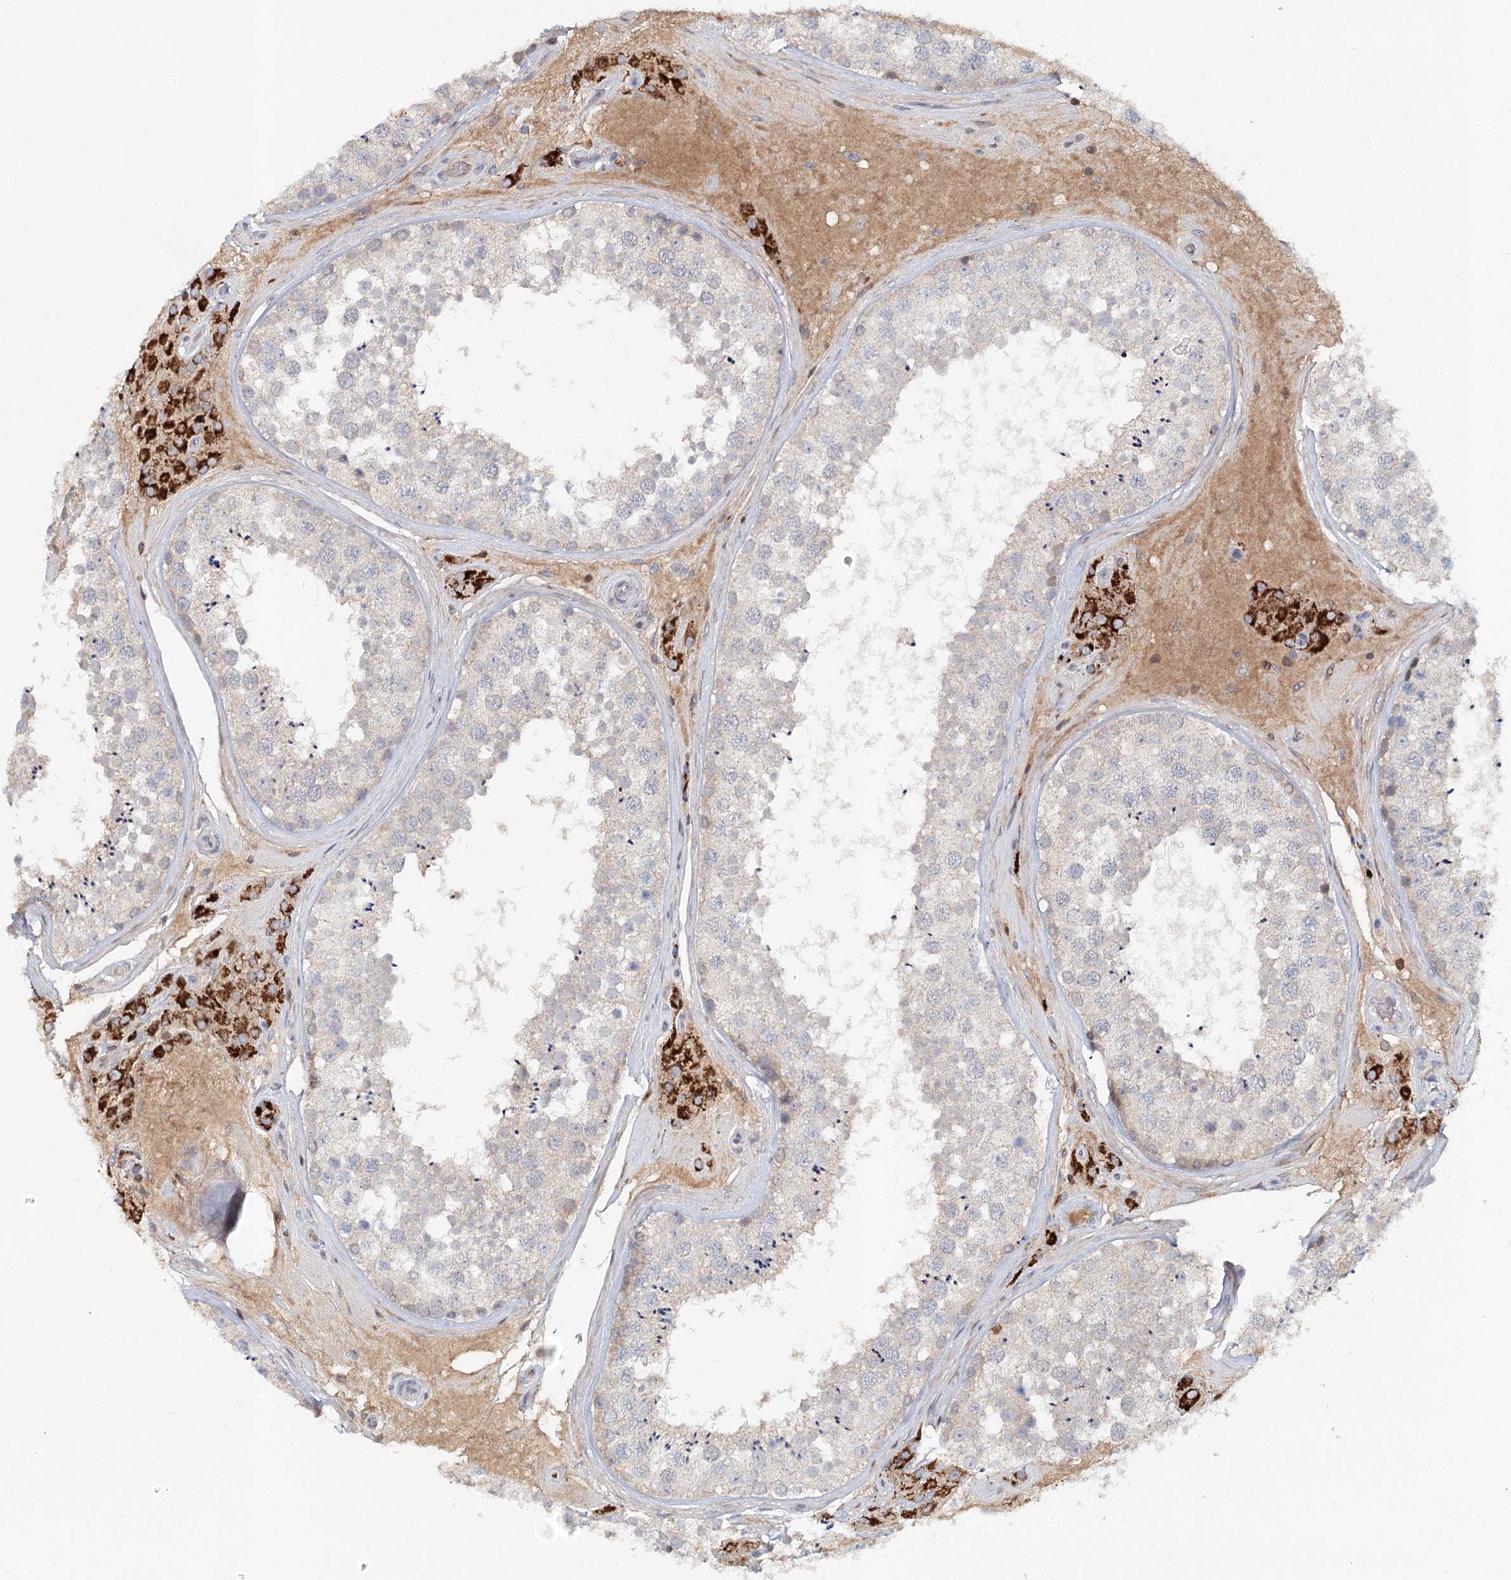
{"staining": {"intensity": "weak", "quantity": "<25%", "location": "cytoplasmic/membranous"}, "tissue": "testis", "cell_type": "Cells in seminiferous ducts", "image_type": "normal", "snomed": [{"axis": "morphology", "description": "Normal tissue, NOS"}, {"axis": "topography", "description": "Testis"}], "caption": "This image is of unremarkable testis stained with immunohistochemistry (IHC) to label a protein in brown with the nuclei are counter-stained blue. There is no positivity in cells in seminiferous ducts.", "gene": "SLC41A2", "patient": {"sex": "male", "age": 46}}